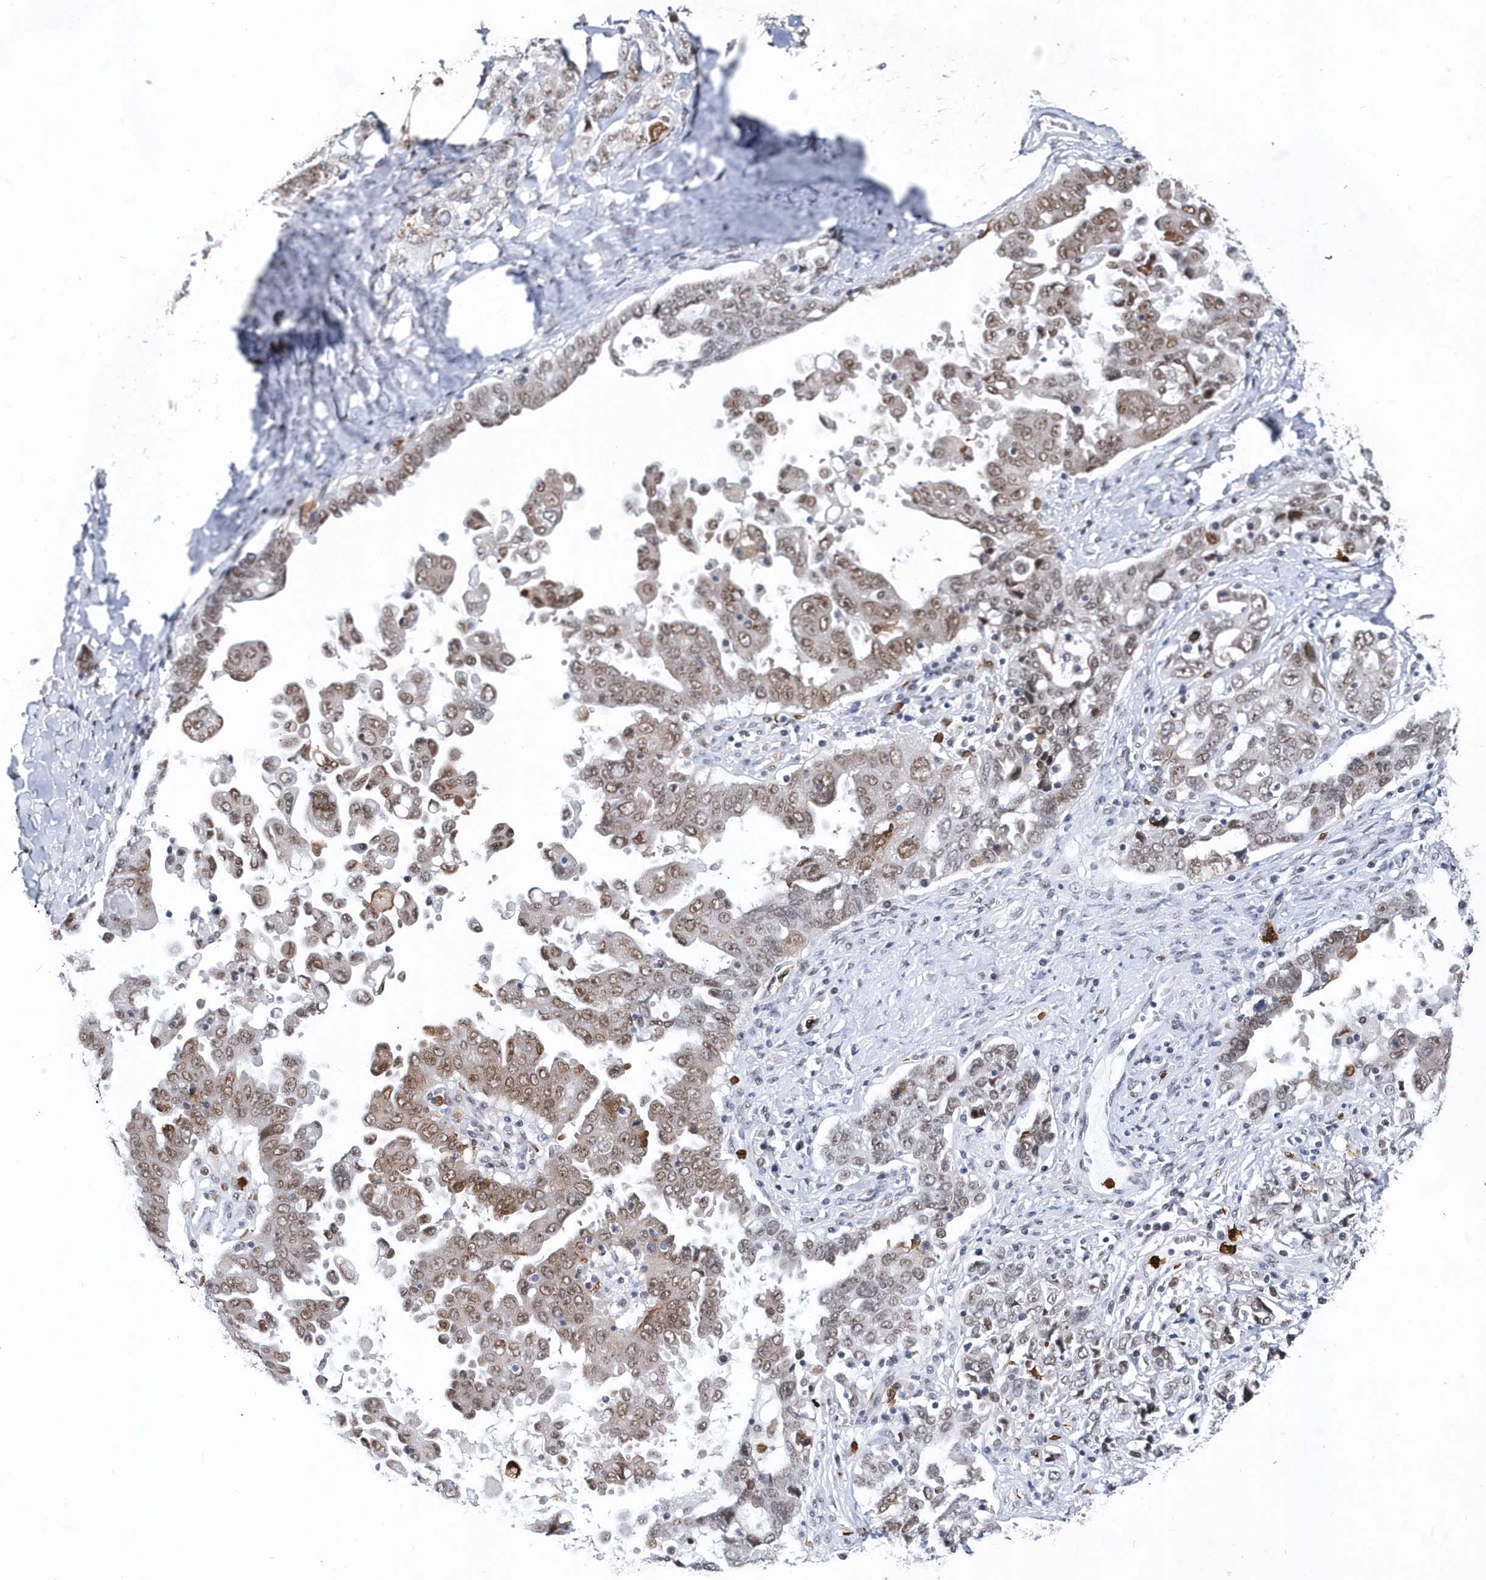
{"staining": {"intensity": "moderate", "quantity": ">75%", "location": "nuclear"}, "tissue": "ovarian cancer", "cell_type": "Tumor cells", "image_type": "cancer", "snomed": [{"axis": "morphology", "description": "Carcinoma, endometroid"}, {"axis": "topography", "description": "Ovary"}], "caption": "A brown stain highlights moderate nuclear expression of a protein in endometroid carcinoma (ovarian) tumor cells.", "gene": "RPP30", "patient": {"sex": "female", "age": 62}}